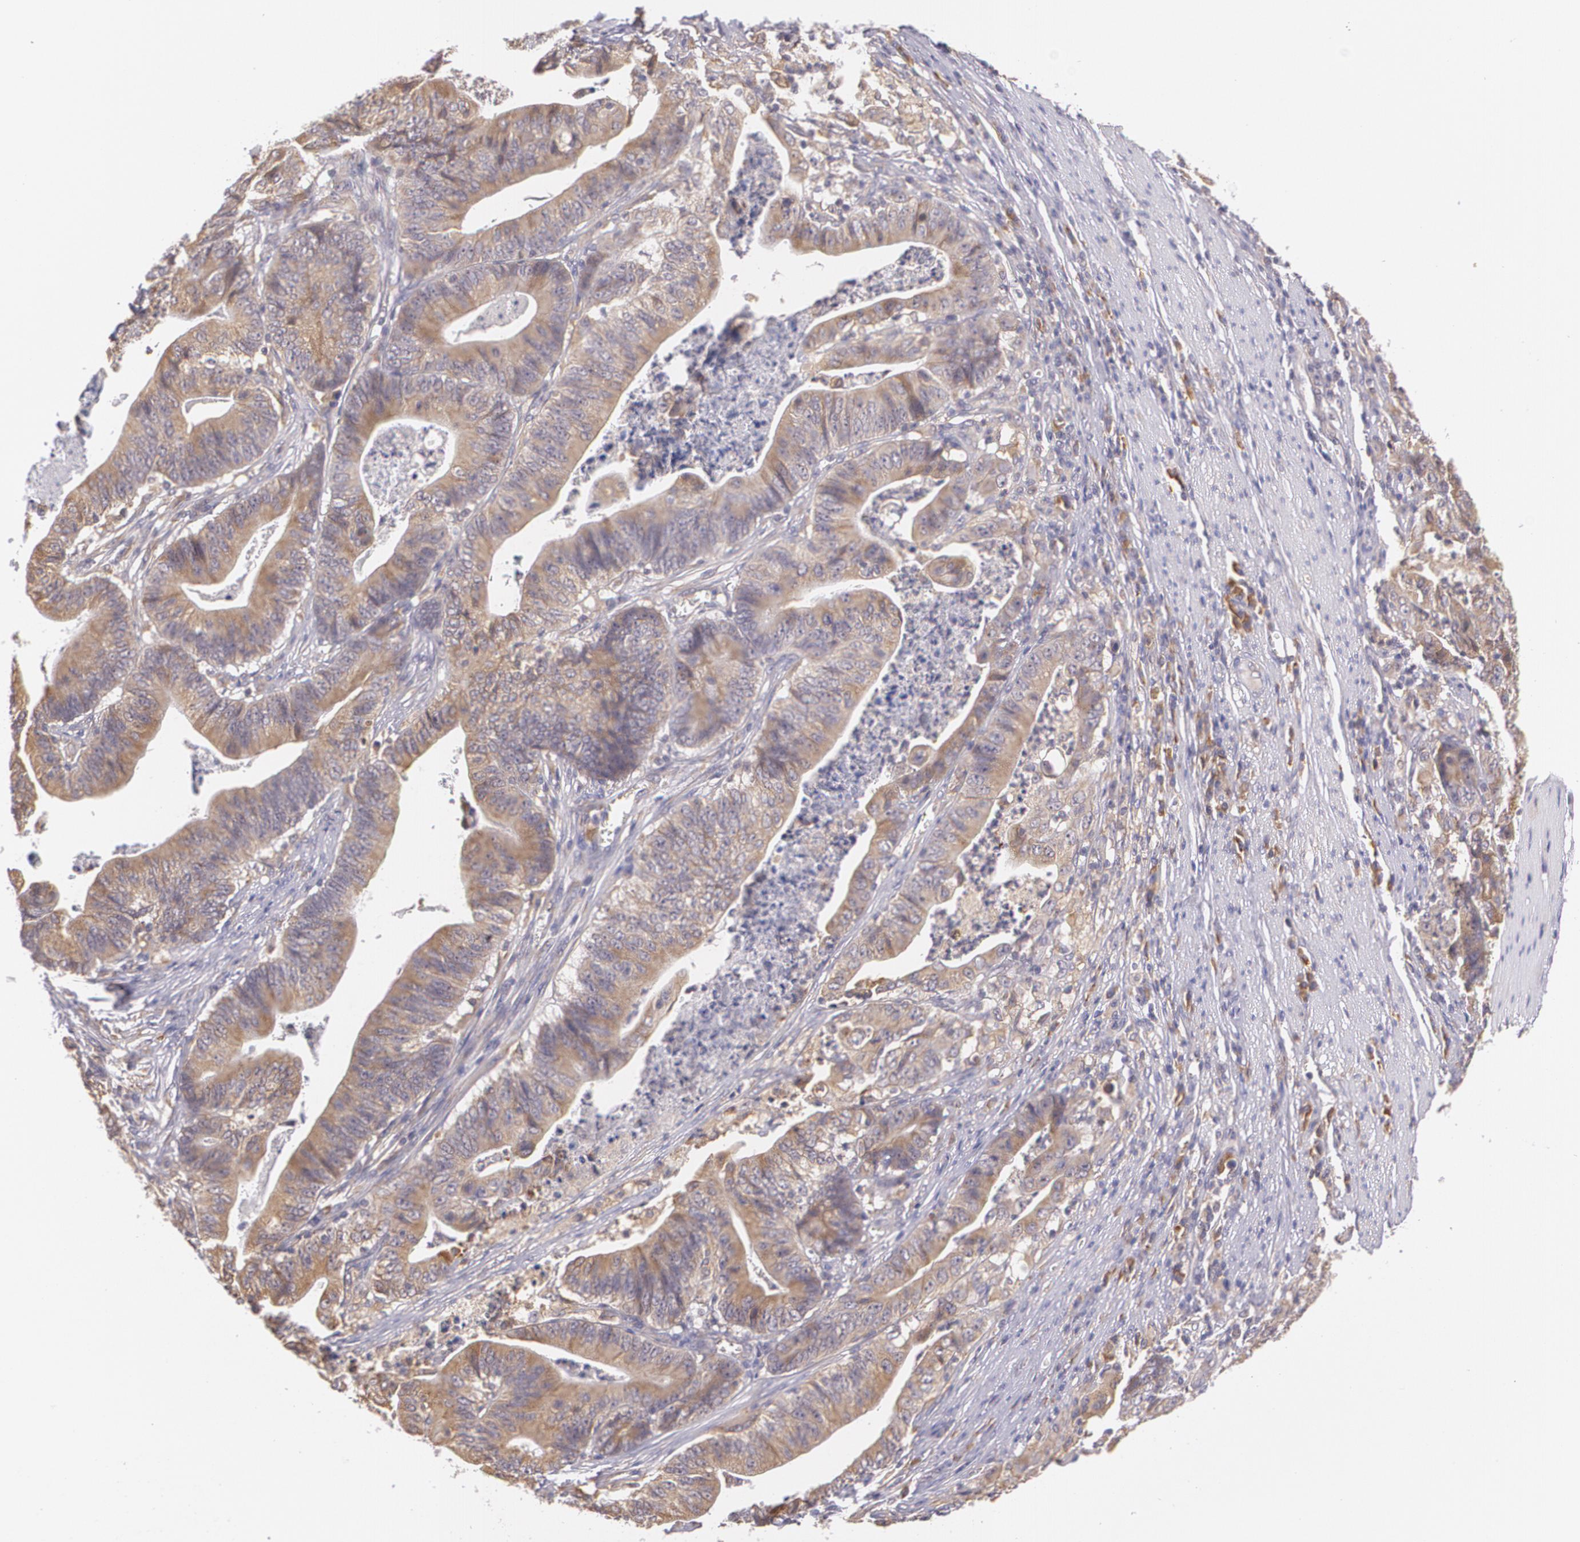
{"staining": {"intensity": "moderate", "quantity": ">75%", "location": "cytoplasmic/membranous"}, "tissue": "stomach cancer", "cell_type": "Tumor cells", "image_type": "cancer", "snomed": [{"axis": "morphology", "description": "Adenocarcinoma, NOS"}, {"axis": "topography", "description": "Stomach, lower"}], "caption": "Moderate cytoplasmic/membranous expression is seen in approximately >75% of tumor cells in stomach cancer. Nuclei are stained in blue.", "gene": "CCL17", "patient": {"sex": "female", "age": 86}}